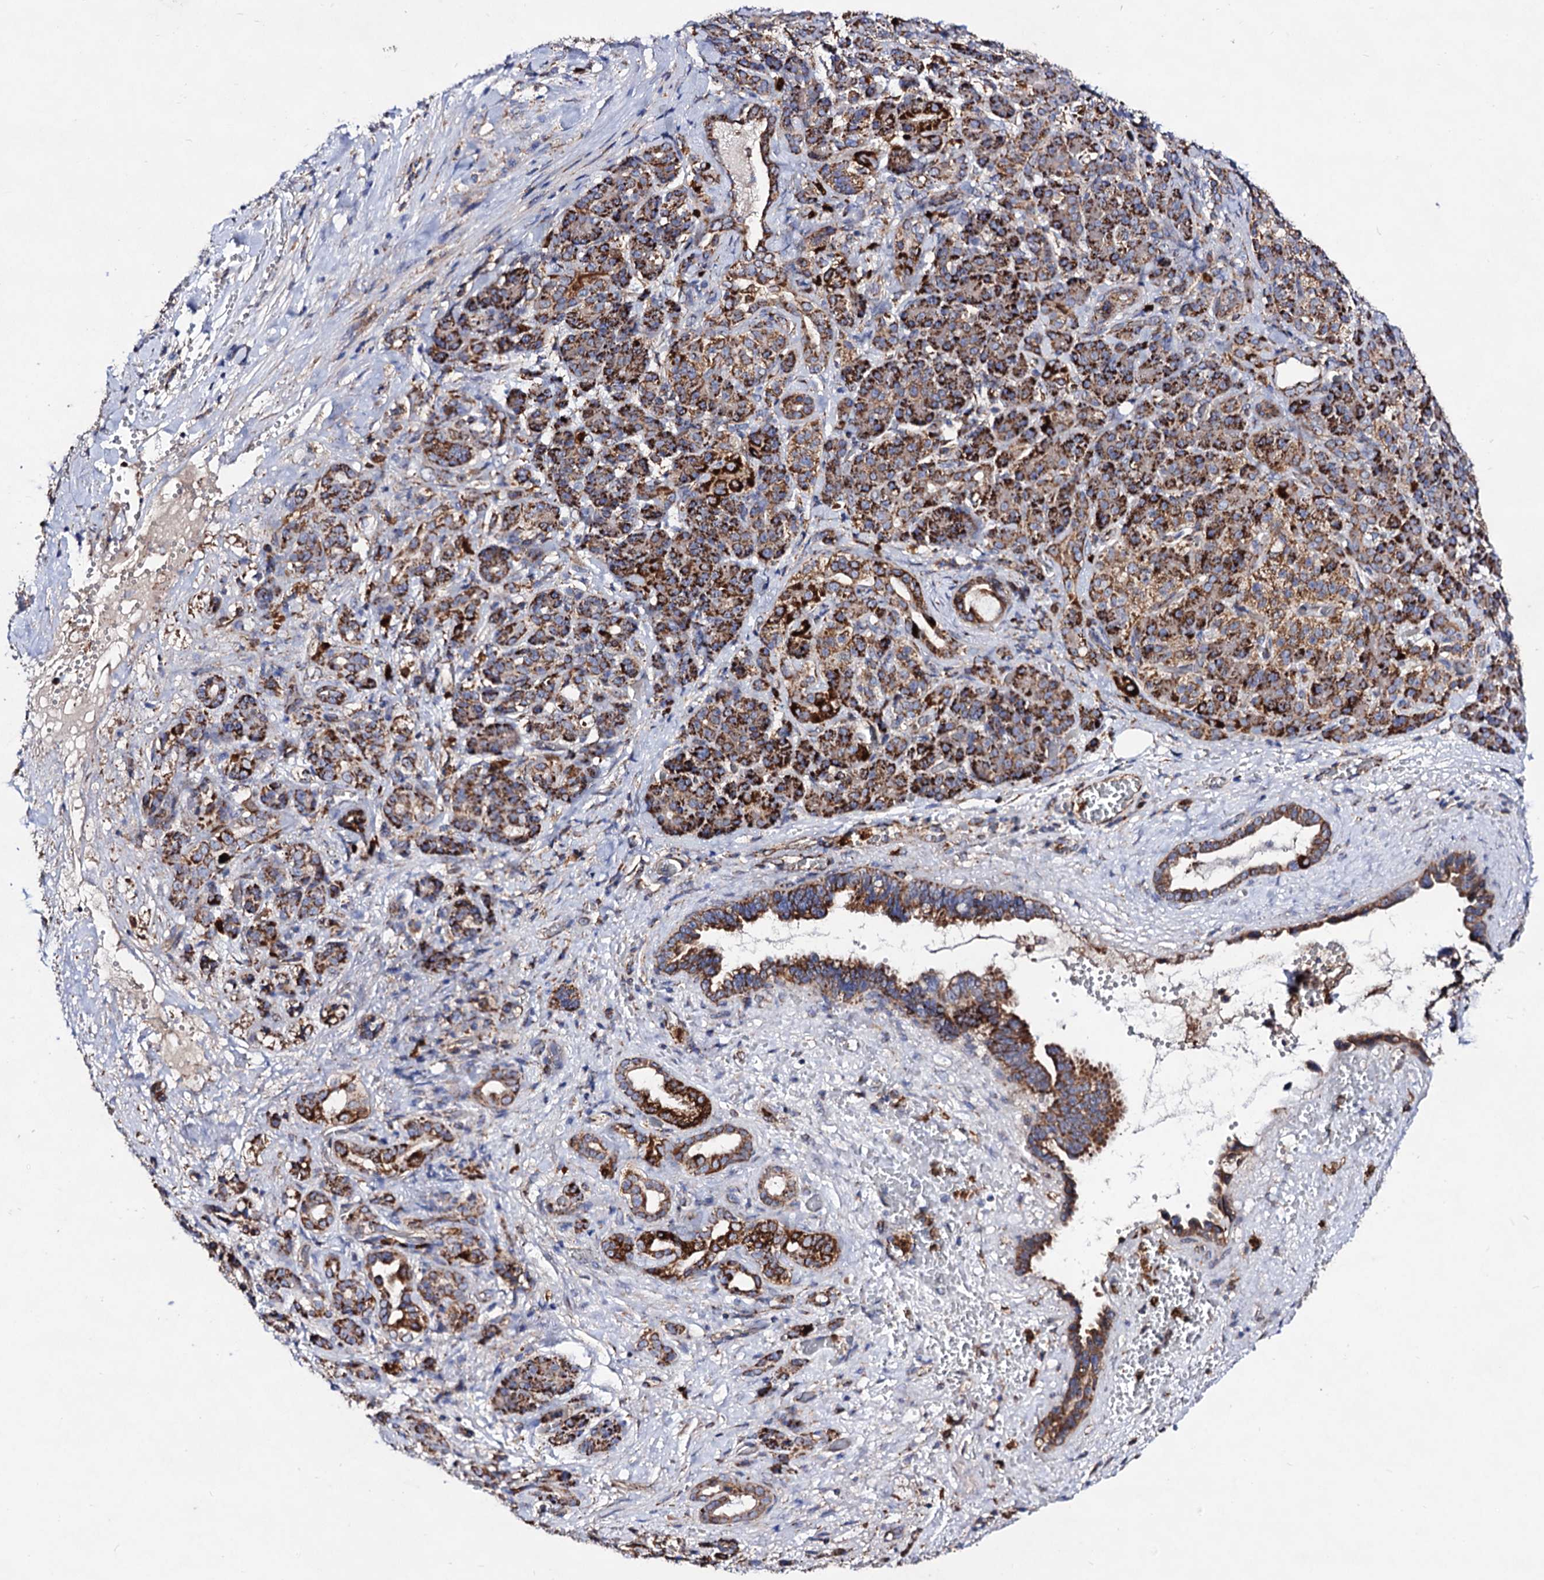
{"staining": {"intensity": "moderate", "quantity": ">75%", "location": "cytoplasmic/membranous"}, "tissue": "pancreatic cancer", "cell_type": "Tumor cells", "image_type": "cancer", "snomed": [{"axis": "morphology", "description": "Adenocarcinoma, NOS"}, {"axis": "topography", "description": "Pancreas"}], "caption": "A medium amount of moderate cytoplasmic/membranous positivity is seen in approximately >75% of tumor cells in pancreatic cancer (adenocarcinoma) tissue.", "gene": "ACAD9", "patient": {"sex": "male", "age": 59}}